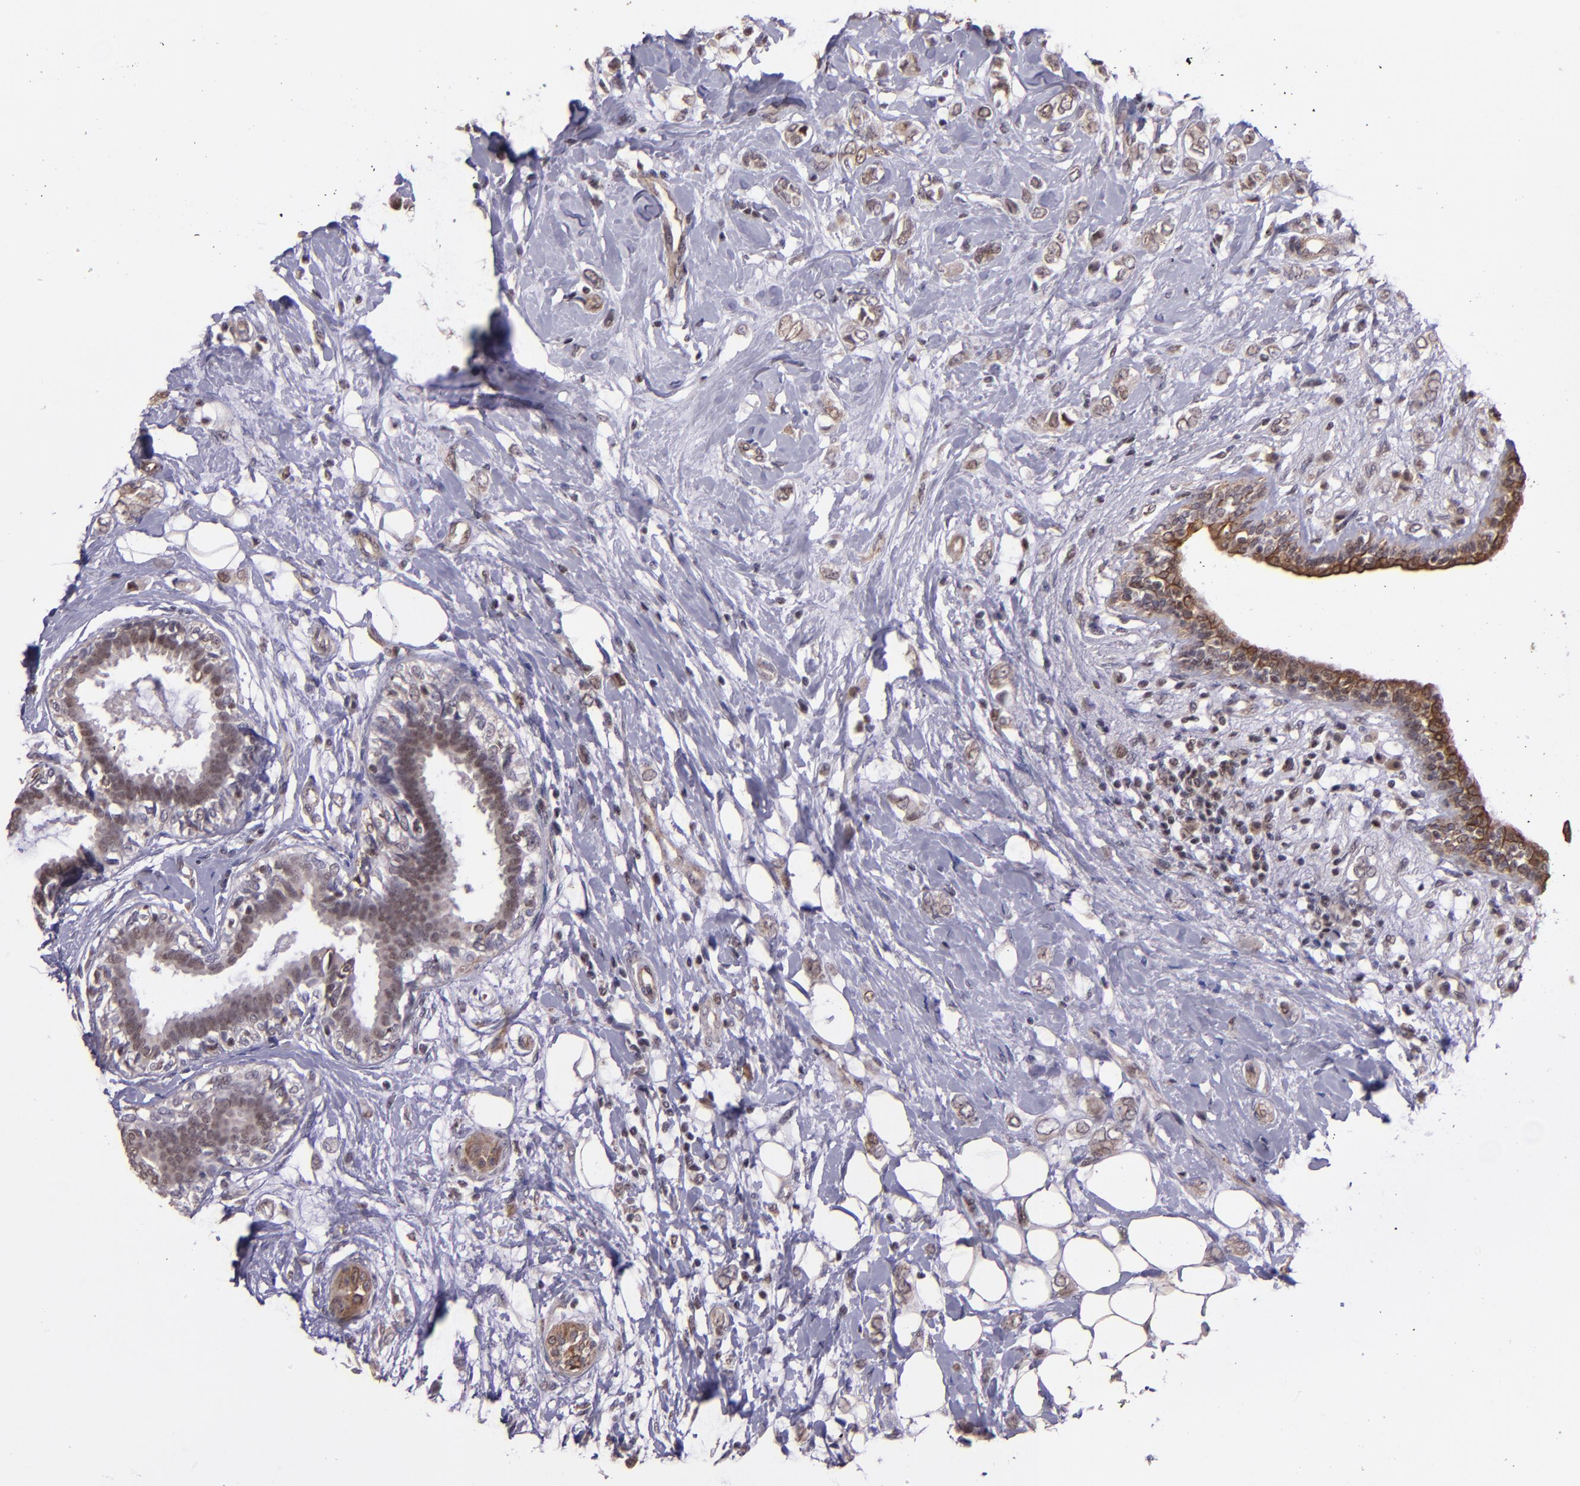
{"staining": {"intensity": "weak", "quantity": ">75%", "location": "cytoplasmic/membranous"}, "tissue": "breast cancer", "cell_type": "Tumor cells", "image_type": "cancer", "snomed": [{"axis": "morphology", "description": "Normal tissue, NOS"}, {"axis": "morphology", "description": "Lobular carcinoma"}, {"axis": "topography", "description": "Breast"}], "caption": "This histopathology image demonstrates immunohistochemistry (IHC) staining of human breast lobular carcinoma, with low weak cytoplasmic/membranous staining in about >75% of tumor cells.", "gene": "ELF1", "patient": {"sex": "female", "age": 47}}